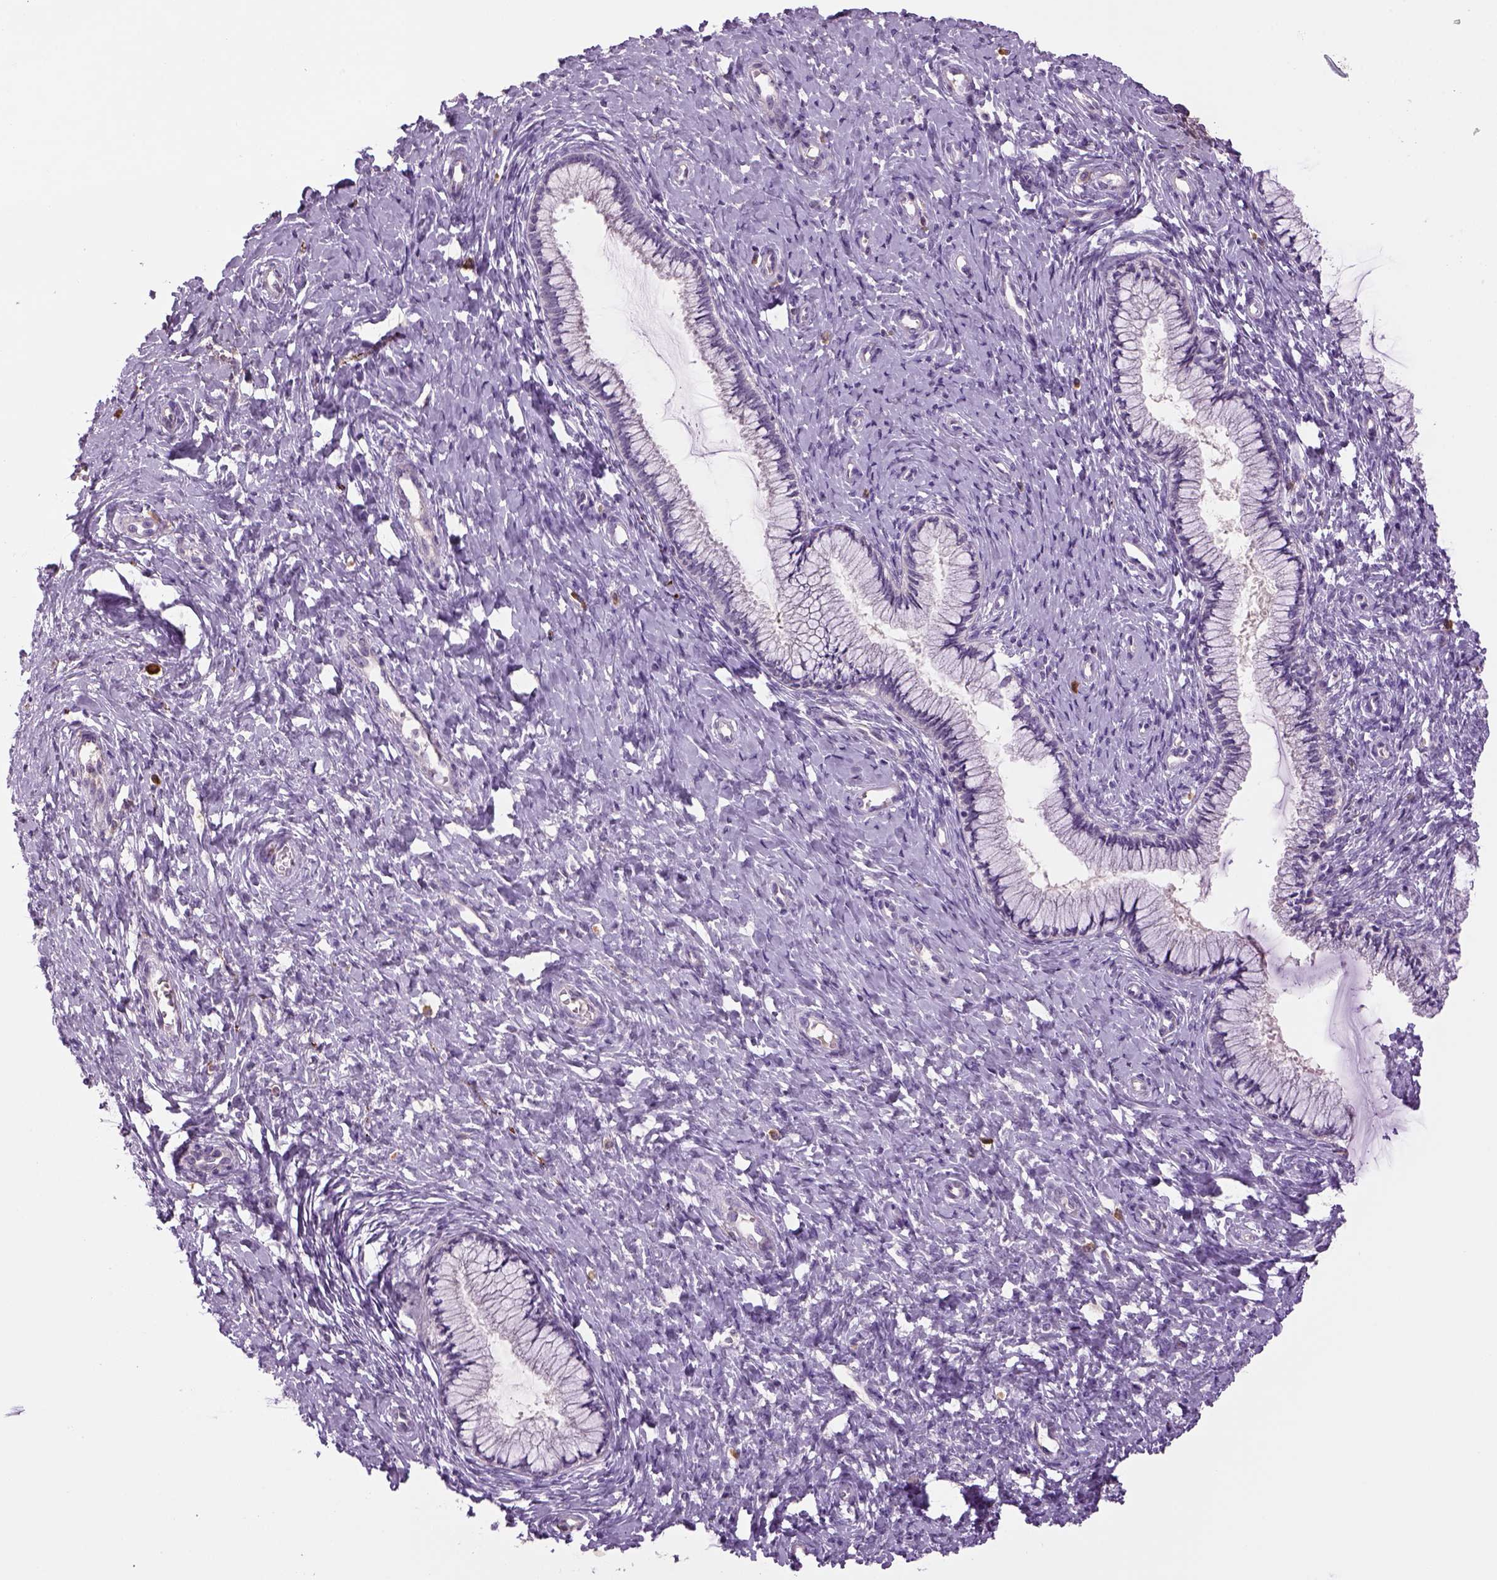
{"staining": {"intensity": "negative", "quantity": "none", "location": "none"}, "tissue": "cervix", "cell_type": "Glandular cells", "image_type": "normal", "snomed": [{"axis": "morphology", "description": "Normal tissue, NOS"}, {"axis": "topography", "description": "Cervix"}], "caption": "Benign cervix was stained to show a protein in brown. There is no significant staining in glandular cells.", "gene": "DBH", "patient": {"sex": "female", "age": 37}}